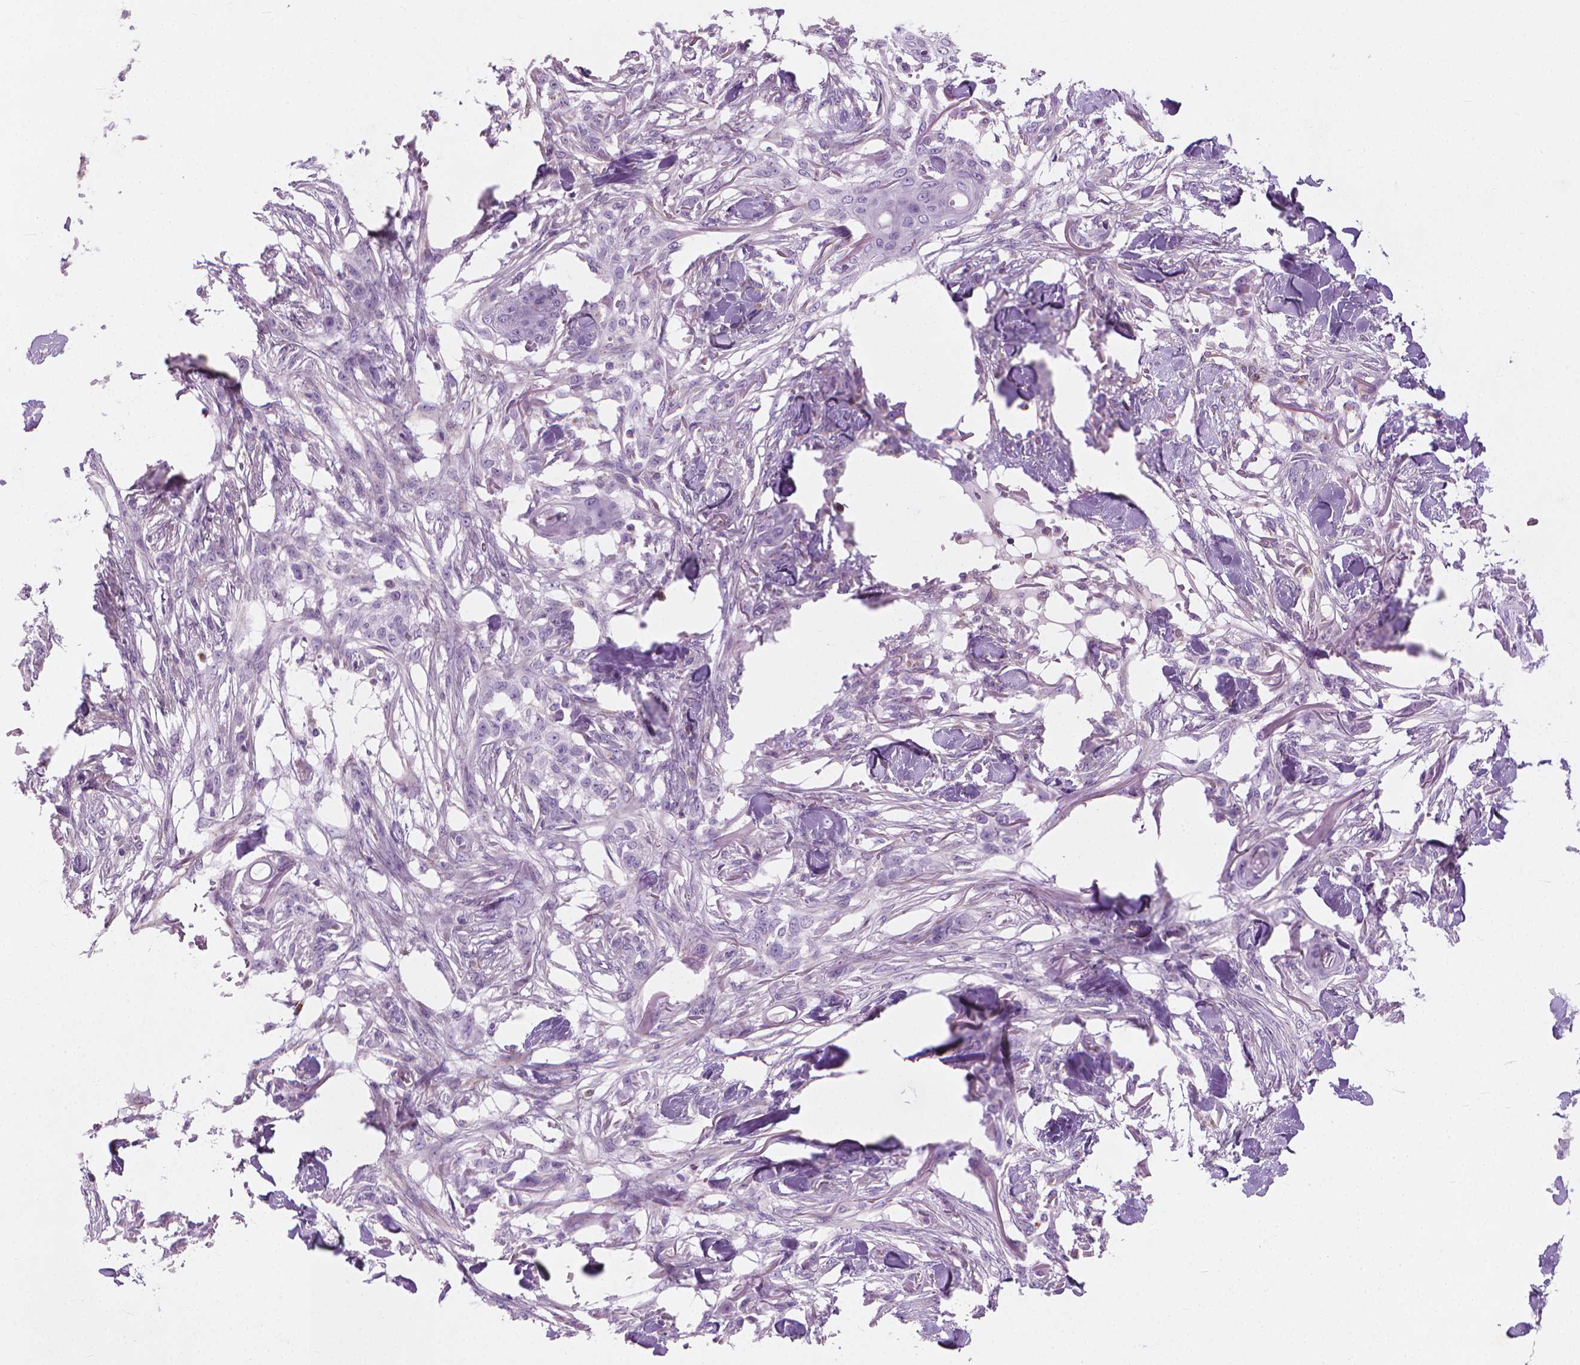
{"staining": {"intensity": "negative", "quantity": "none", "location": "none"}, "tissue": "skin cancer", "cell_type": "Tumor cells", "image_type": "cancer", "snomed": [{"axis": "morphology", "description": "Squamous cell carcinoma, NOS"}, {"axis": "topography", "description": "Skin"}], "caption": "Immunohistochemical staining of human skin cancer exhibits no significant expression in tumor cells.", "gene": "KRT73", "patient": {"sex": "female", "age": 59}}